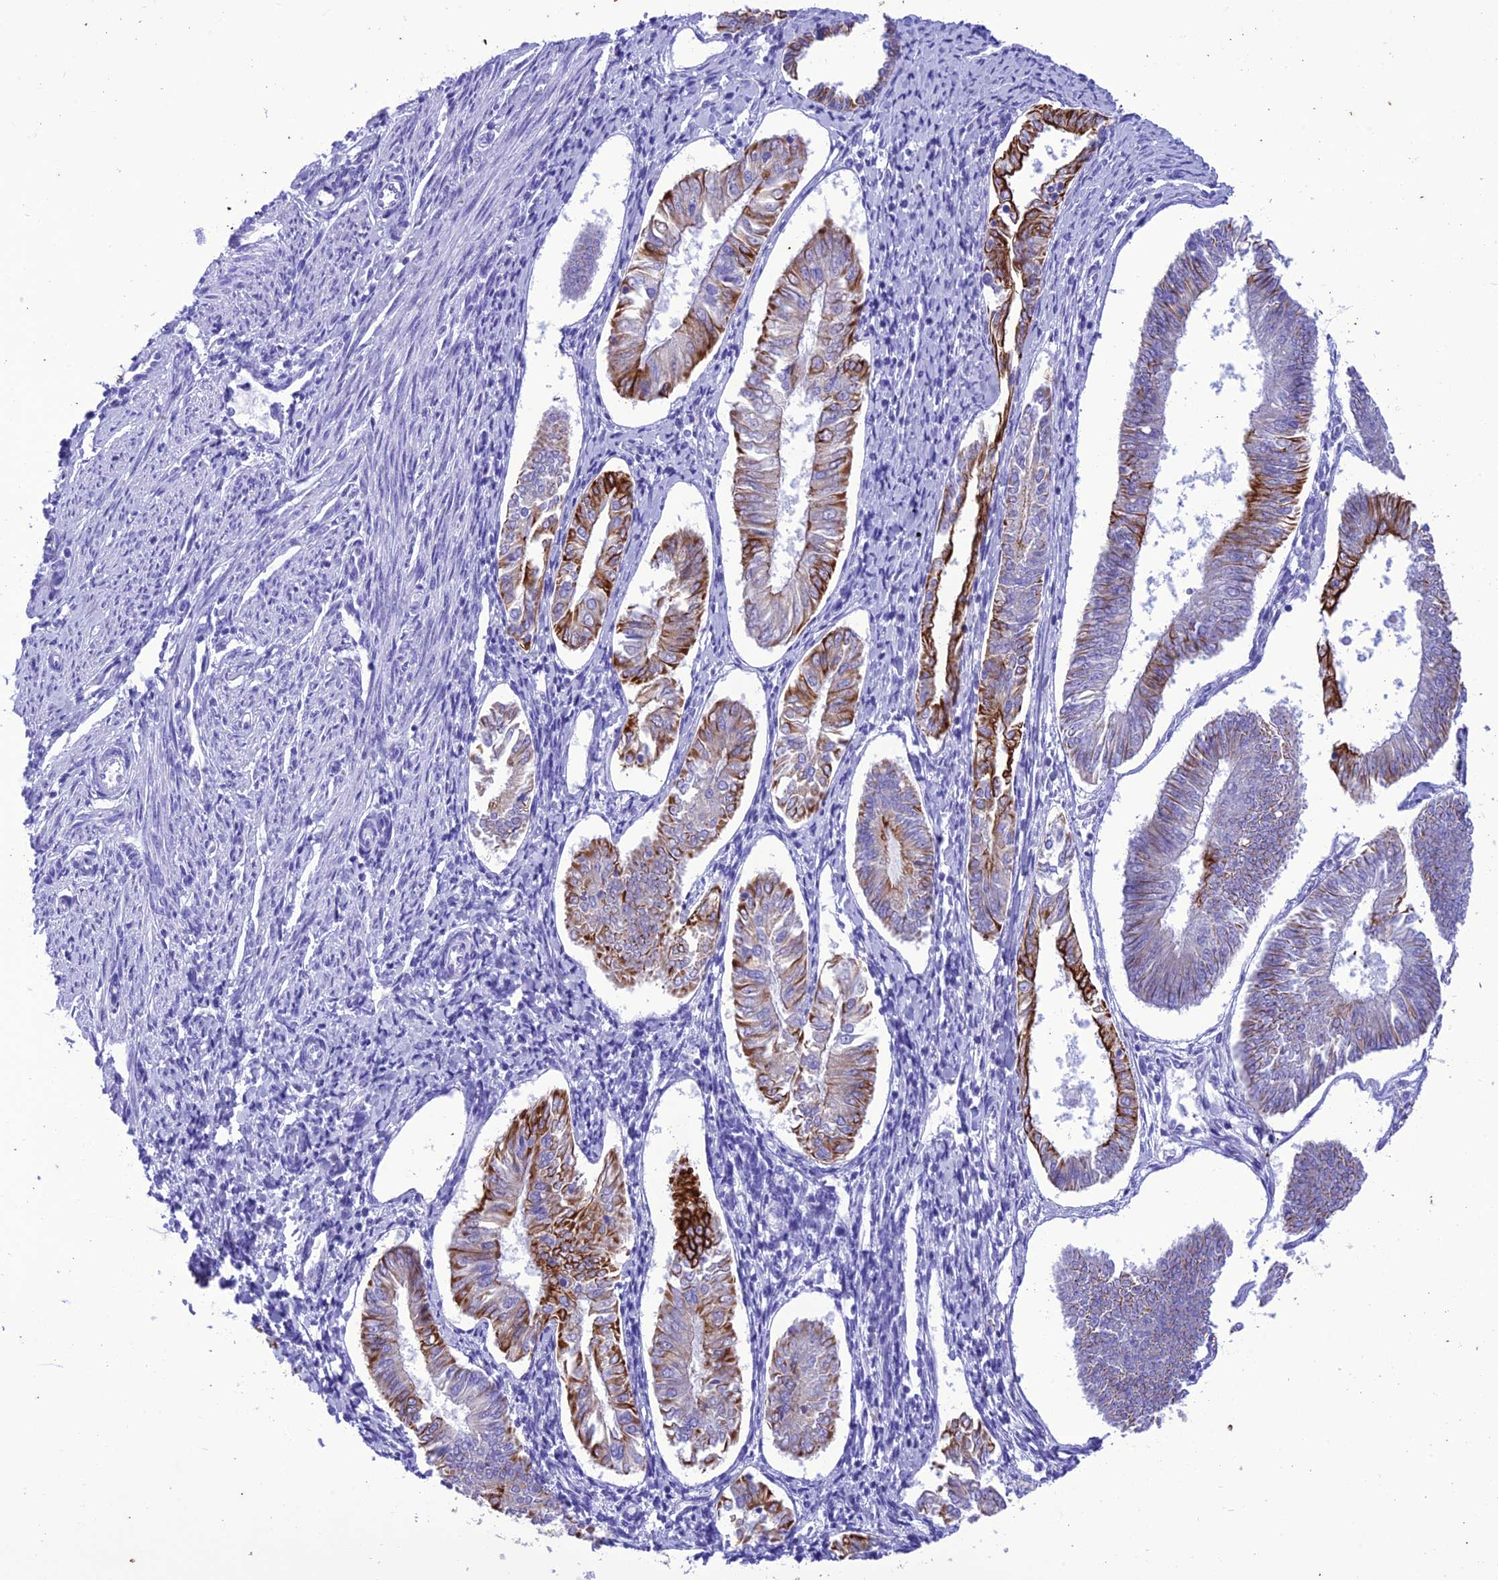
{"staining": {"intensity": "strong", "quantity": "25%-75%", "location": "cytoplasmic/membranous"}, "tissue": "endometrial cancer", "cell_type": "Tumor cells", "image_type": "cancer", "snomed": [{"axis": "morphology", "description": "Adenocarcinoma, NOS"}, {"axis": "topography", "description": "Endometrium"}], "caption": "Tumor cells exhibit high levels of strong cytoplasmic/membranous staining in approximately 25%-75% of cells in human endometrial adenocarcinoma. Nuclei are stained in blue.", "gene": "VPS52", "patient": {"sex": "female", "age": 58}}